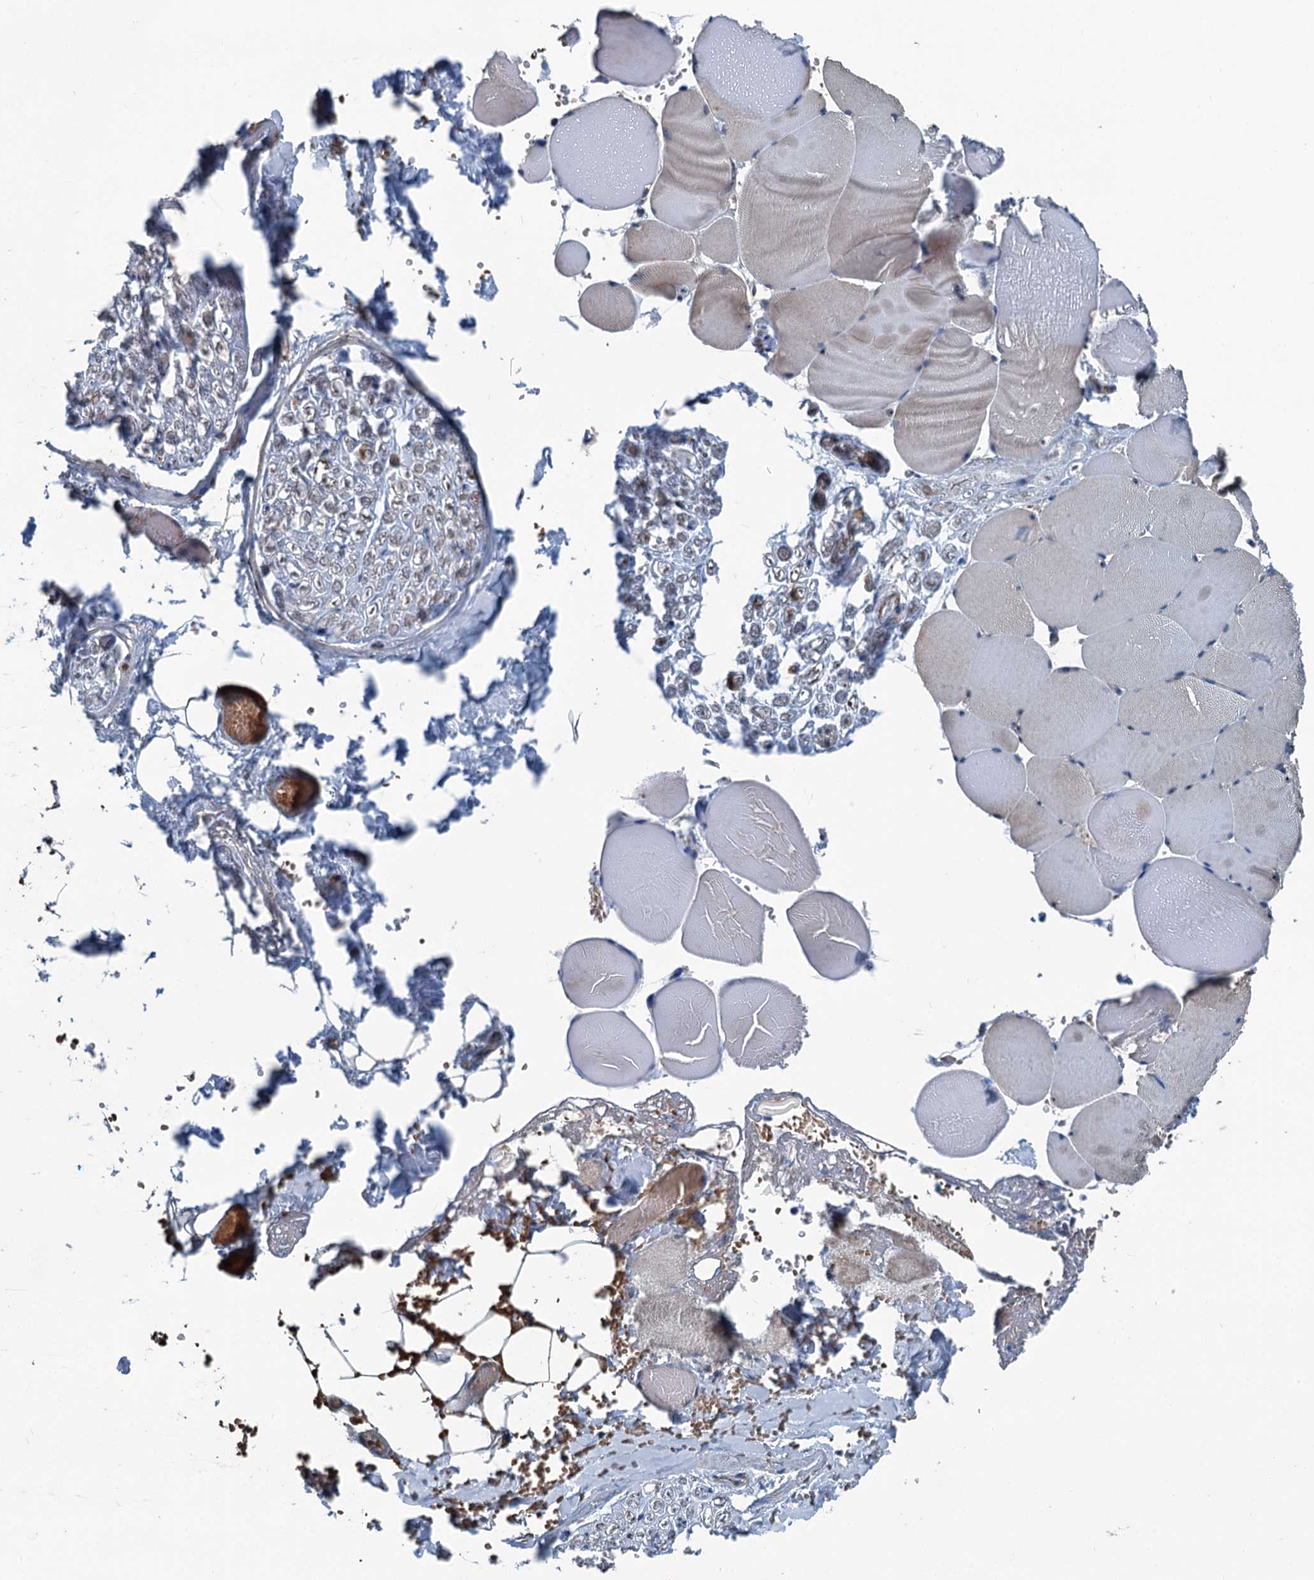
{"staining": {"intensity": "negative", "quantity": "none", "location": "none"}, "tissue": "adipose tissue", "cell_type": "Adipocytes", "image_type": "normal", "snomed": [{"axis": "morphology", "description": "Normal tissue, NOS"}, {"axis": "topography", "description": "Skeletal muscle"}, {"axis": "topography", "description": "Peripheral nerve tissue"}], "caption": "The image demonstrates no staining of adipocytes in unremarkable adipose tissue.", "gene": "TRPT1", "patient": {"sex": "female", "age": 55}}